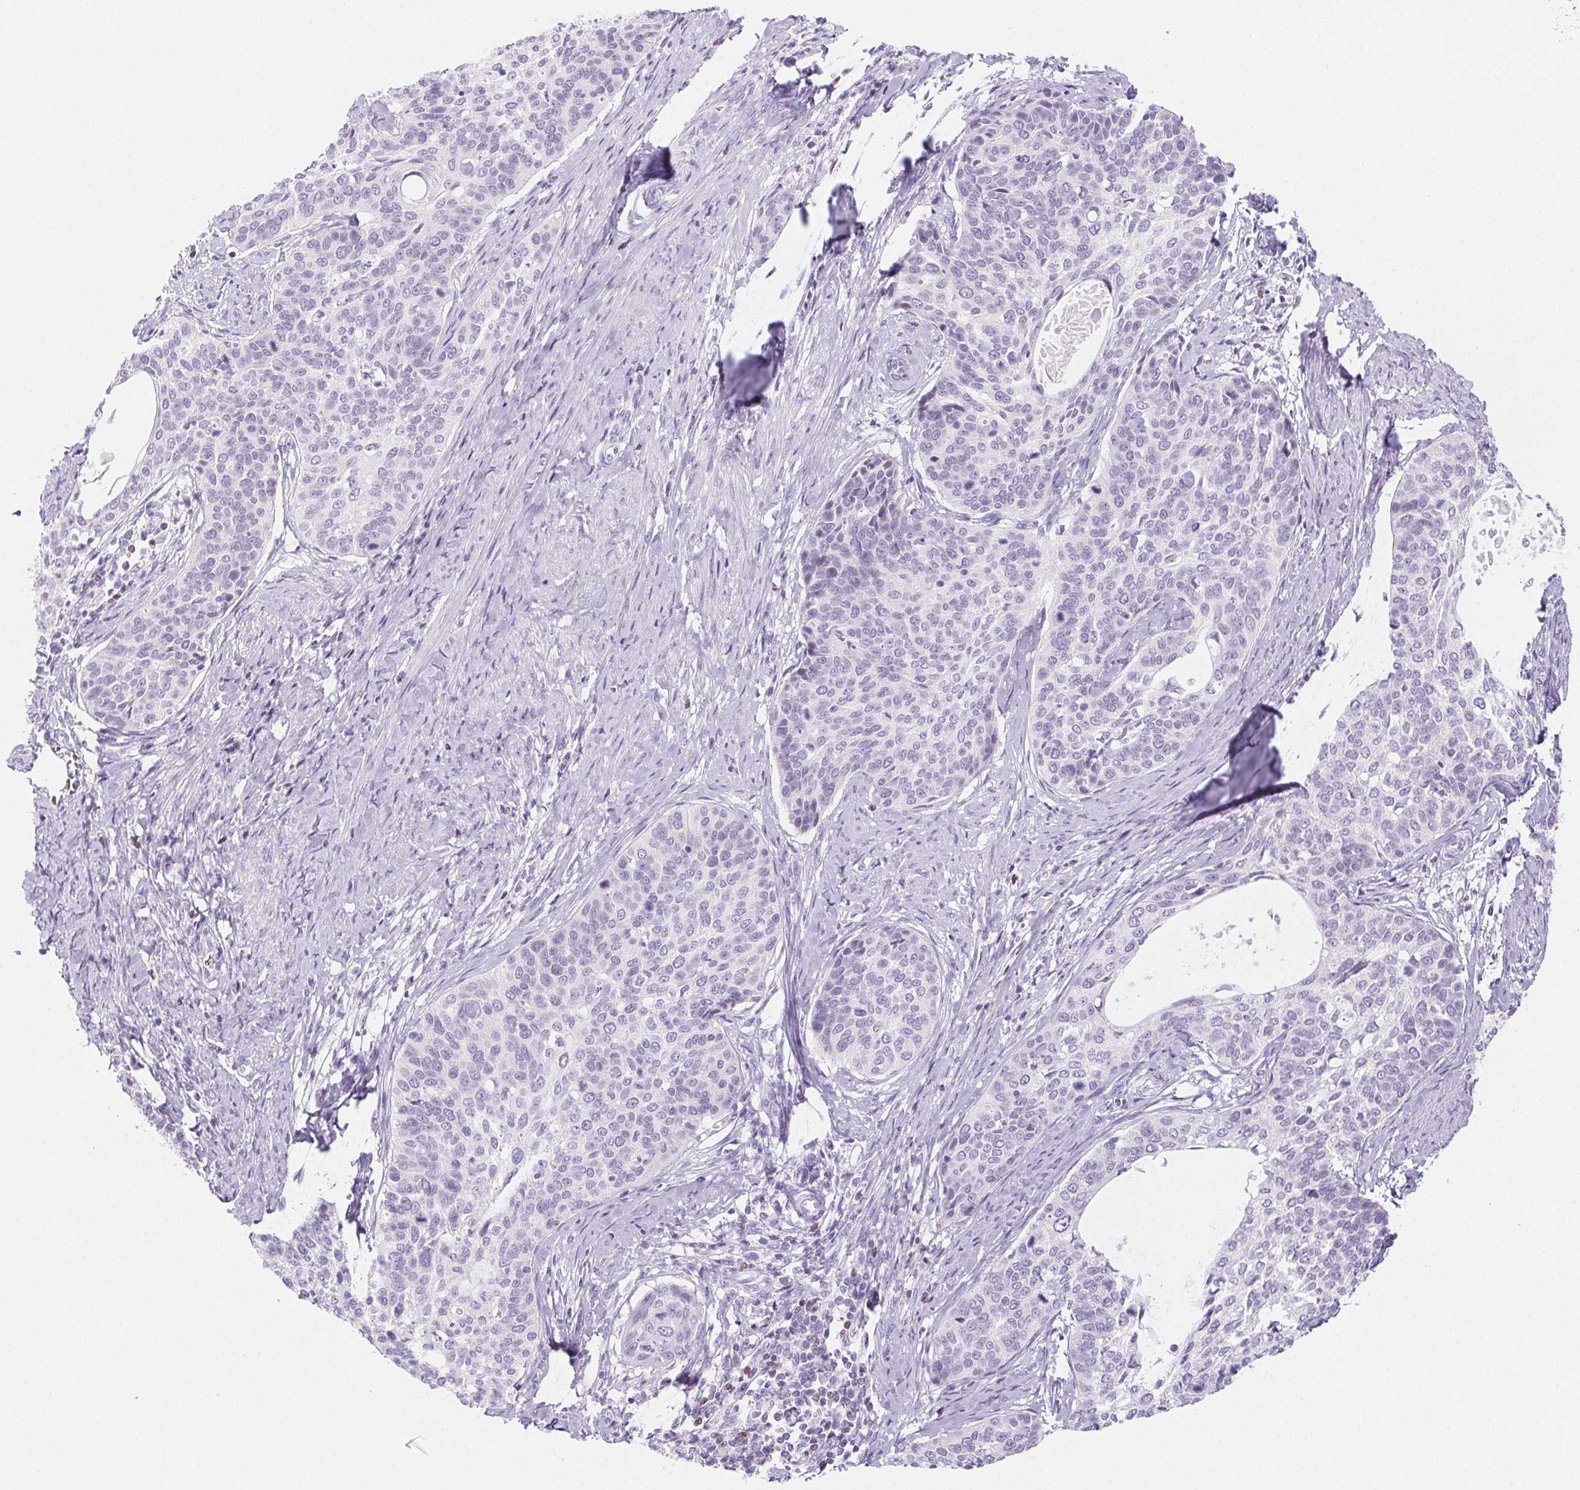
{"staining": {"intensity": "negative", "quantity": "none", "location": "none"}, "tissue": "cervical cancer", "cell_type": "Tumor cells", "image_type": "cancer", "snomed": [{"axis": "morphology", "description": "Squamous cell carcinoma, NOS"}, {"axis": "topography", "description": "Cervix"}], "caption": "Tumor cells show no significant positivity in cervical squamous cell carcinoma.", "gene": "BEND2", "patient": {"sex": "female", "age": 69}}